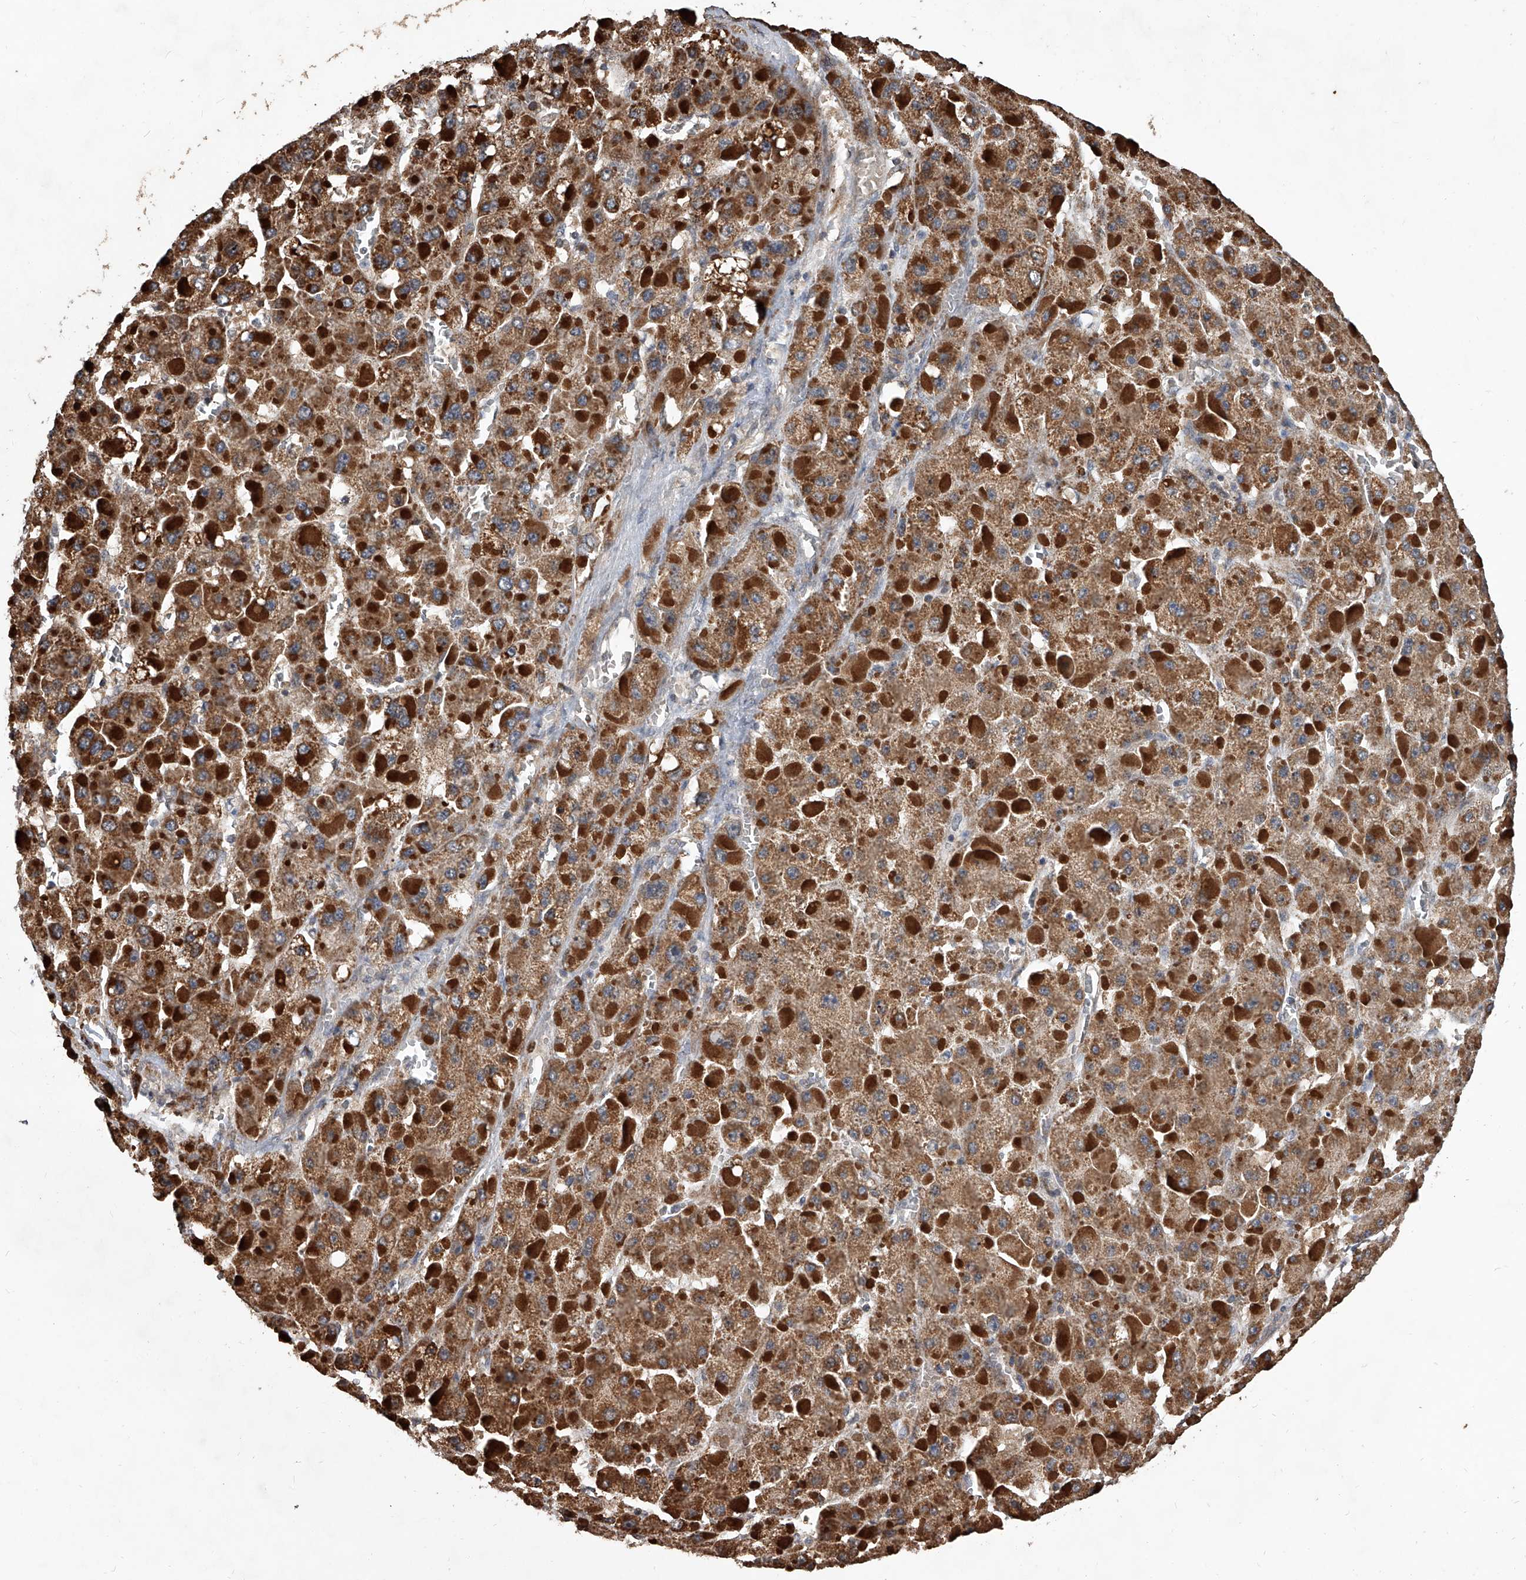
{"staining": {"intensity": "moderate", "quantity": ">75%", "location": "cytoplasmic/membranous"}, "tissue": "liver cancer", "cell_type": "Tumor cells", "image_type": "cancer", "snomed": [{"axis": "morphology", "description": "Carcinoma, Hepatocellular, NOS"}, {"axis": "topography", "description": "Liver"}], "caption": "Hepatocellular carcinoma (liver) stained with a protein marker exhibits moderate staining in tumor cells.", "gene": "LTV1", "patient": {"sex": "female", "age": 73}}